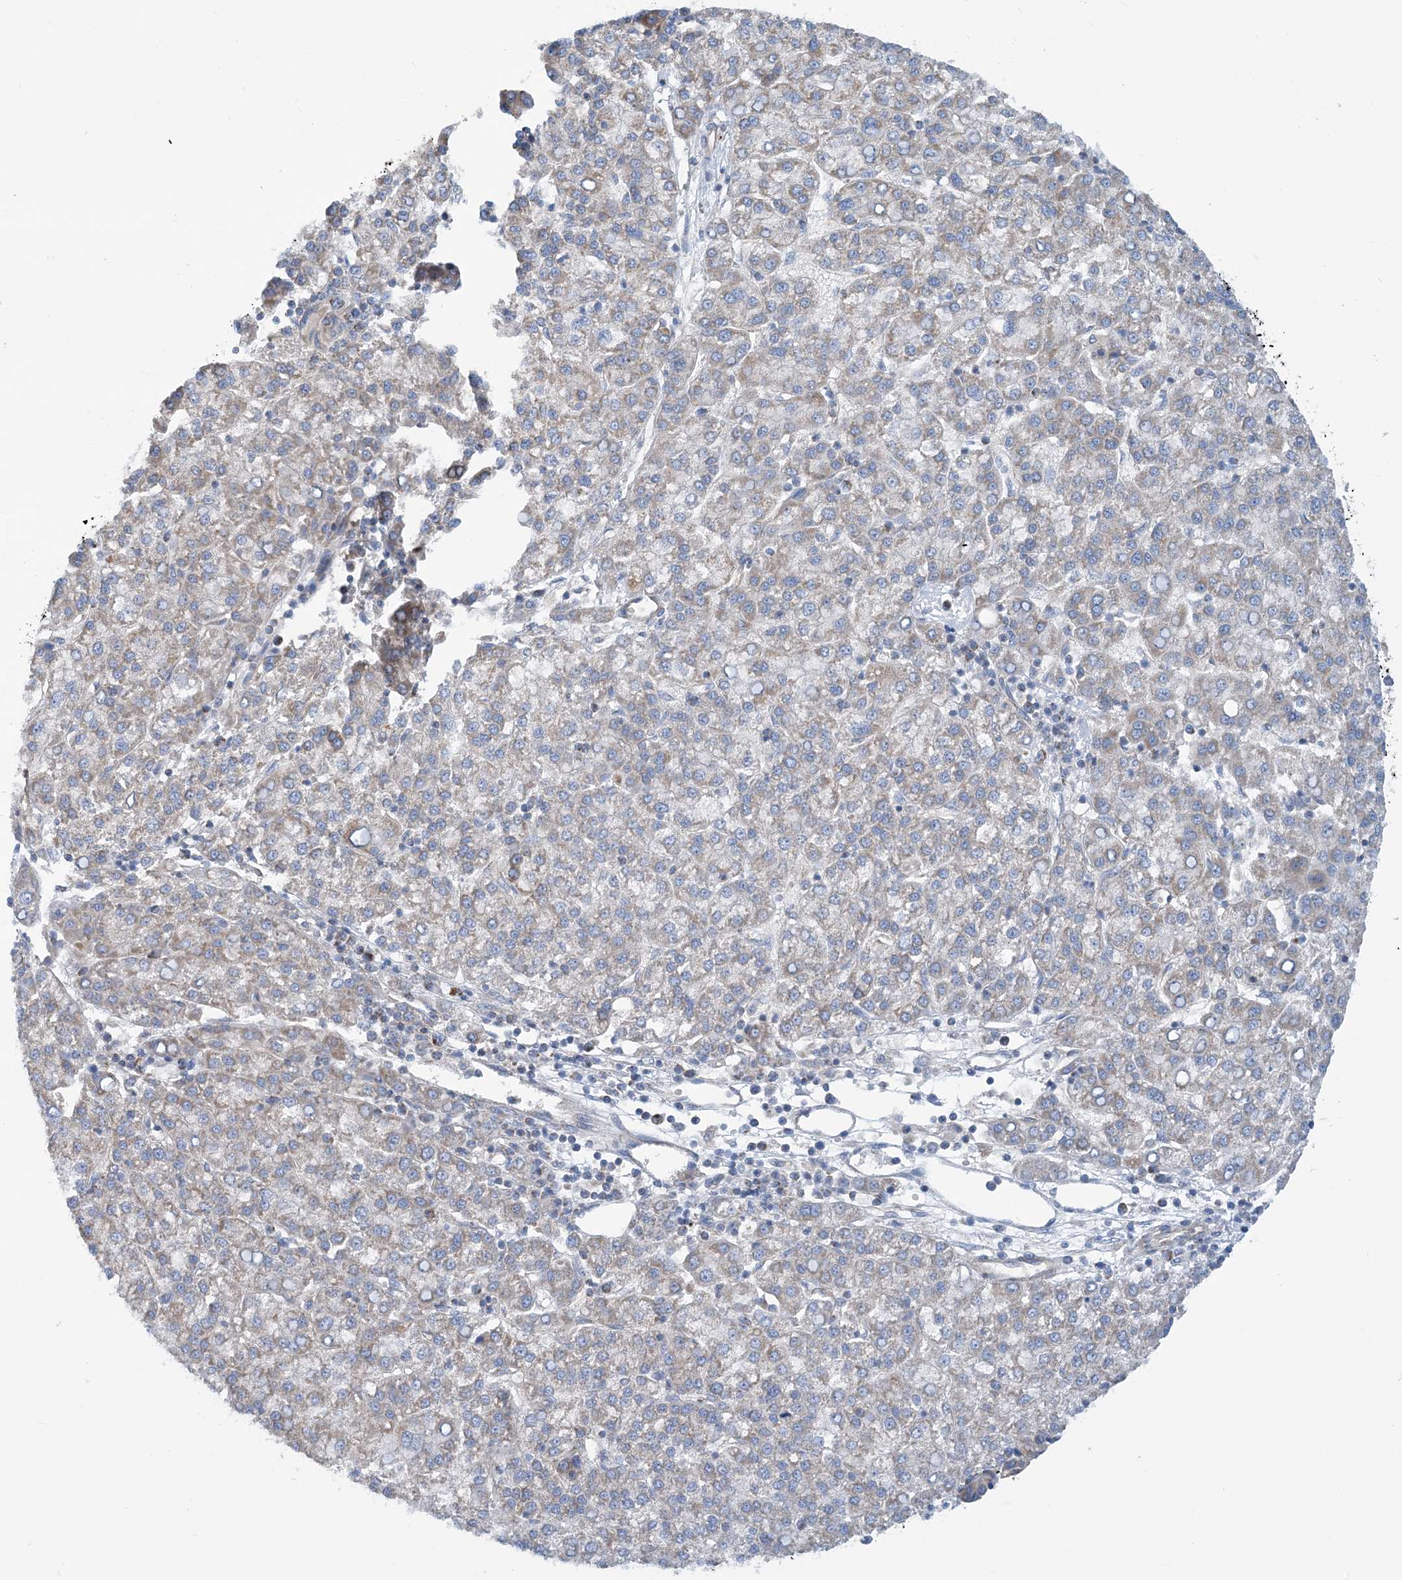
{"staining": {"intensity": "weak", "quantity": ">75%", "location": "cytoplasmic/membranous"}, "tissue": "liver cancer", "cell_type": "Tumor cells", "image_type": "cancer", "snomed": [{"axis": "morphology", "description": "Carcinoma, Hepatocellular, NOS"}, {"axis": "topography", "description": "Liver"}], "caption": "Protein staining shows weak cytoplasmic/membranous staining in approximately >75% of tumor cells in hepatocellular carcinoma (liver).", "gene": "PHOSPHO2", "patient": {"sex": "female", "age": 58}}